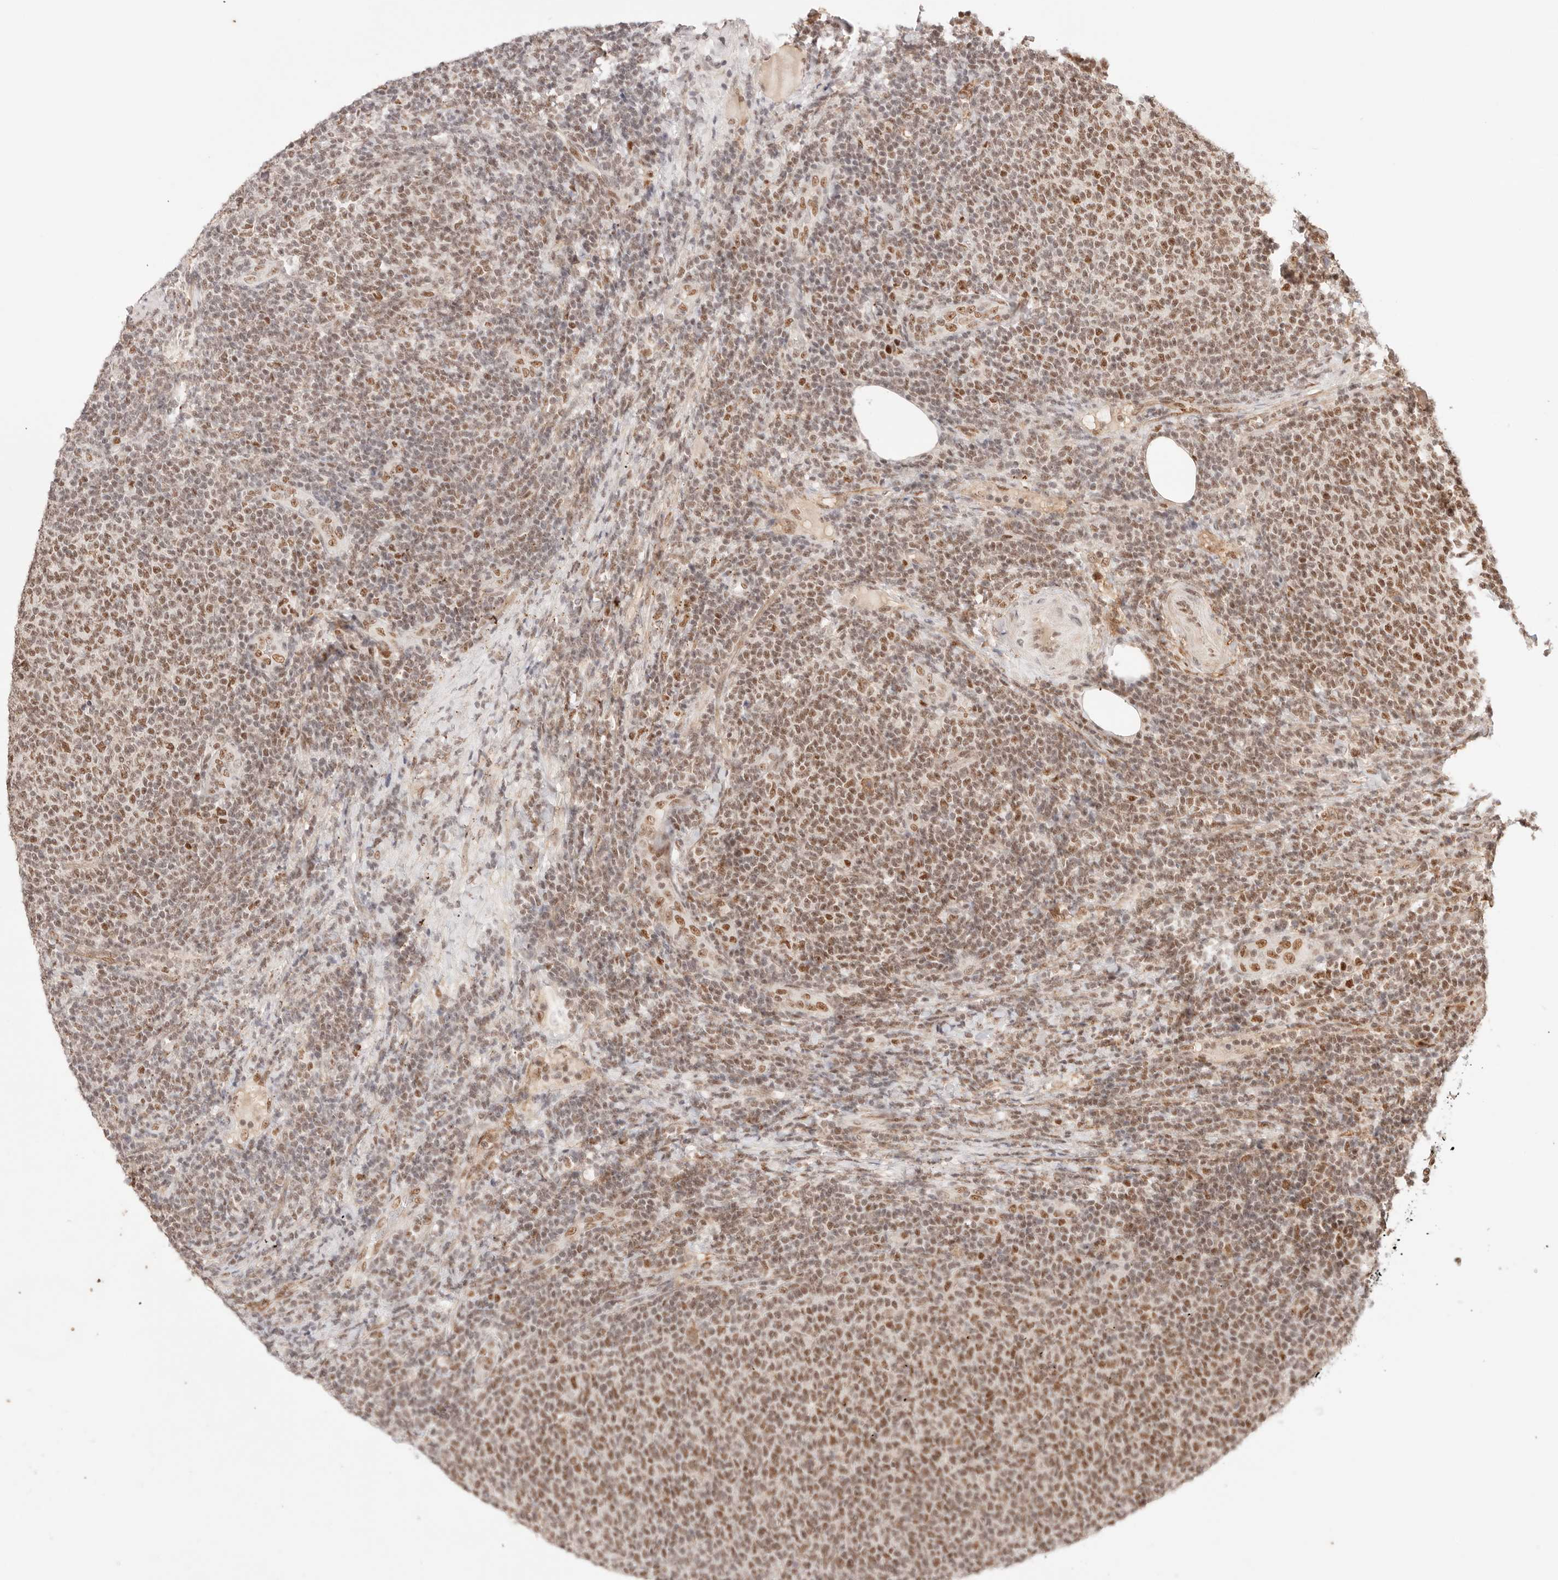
{"staining": {"intensity": "moderate", "quantity": ">75%", "location": "nuclear"}, "tissue": "lymphoma", "cell_type": "Tumor cells", "image_type": "cancer", "snomed": [{"axis": "morphology", "description": "Malignant lymphoma, non-Hodgkin's type, Low grade"}, {"axis": "topography", "description": "Lymph node"}], "caption": "Tumor cells display medium levels of moderate nuclear positivity in approximately >75% of cells in human lymphoma.", "gene": "GTF2E2", "patient": {"sex": "male", "age": 66}}